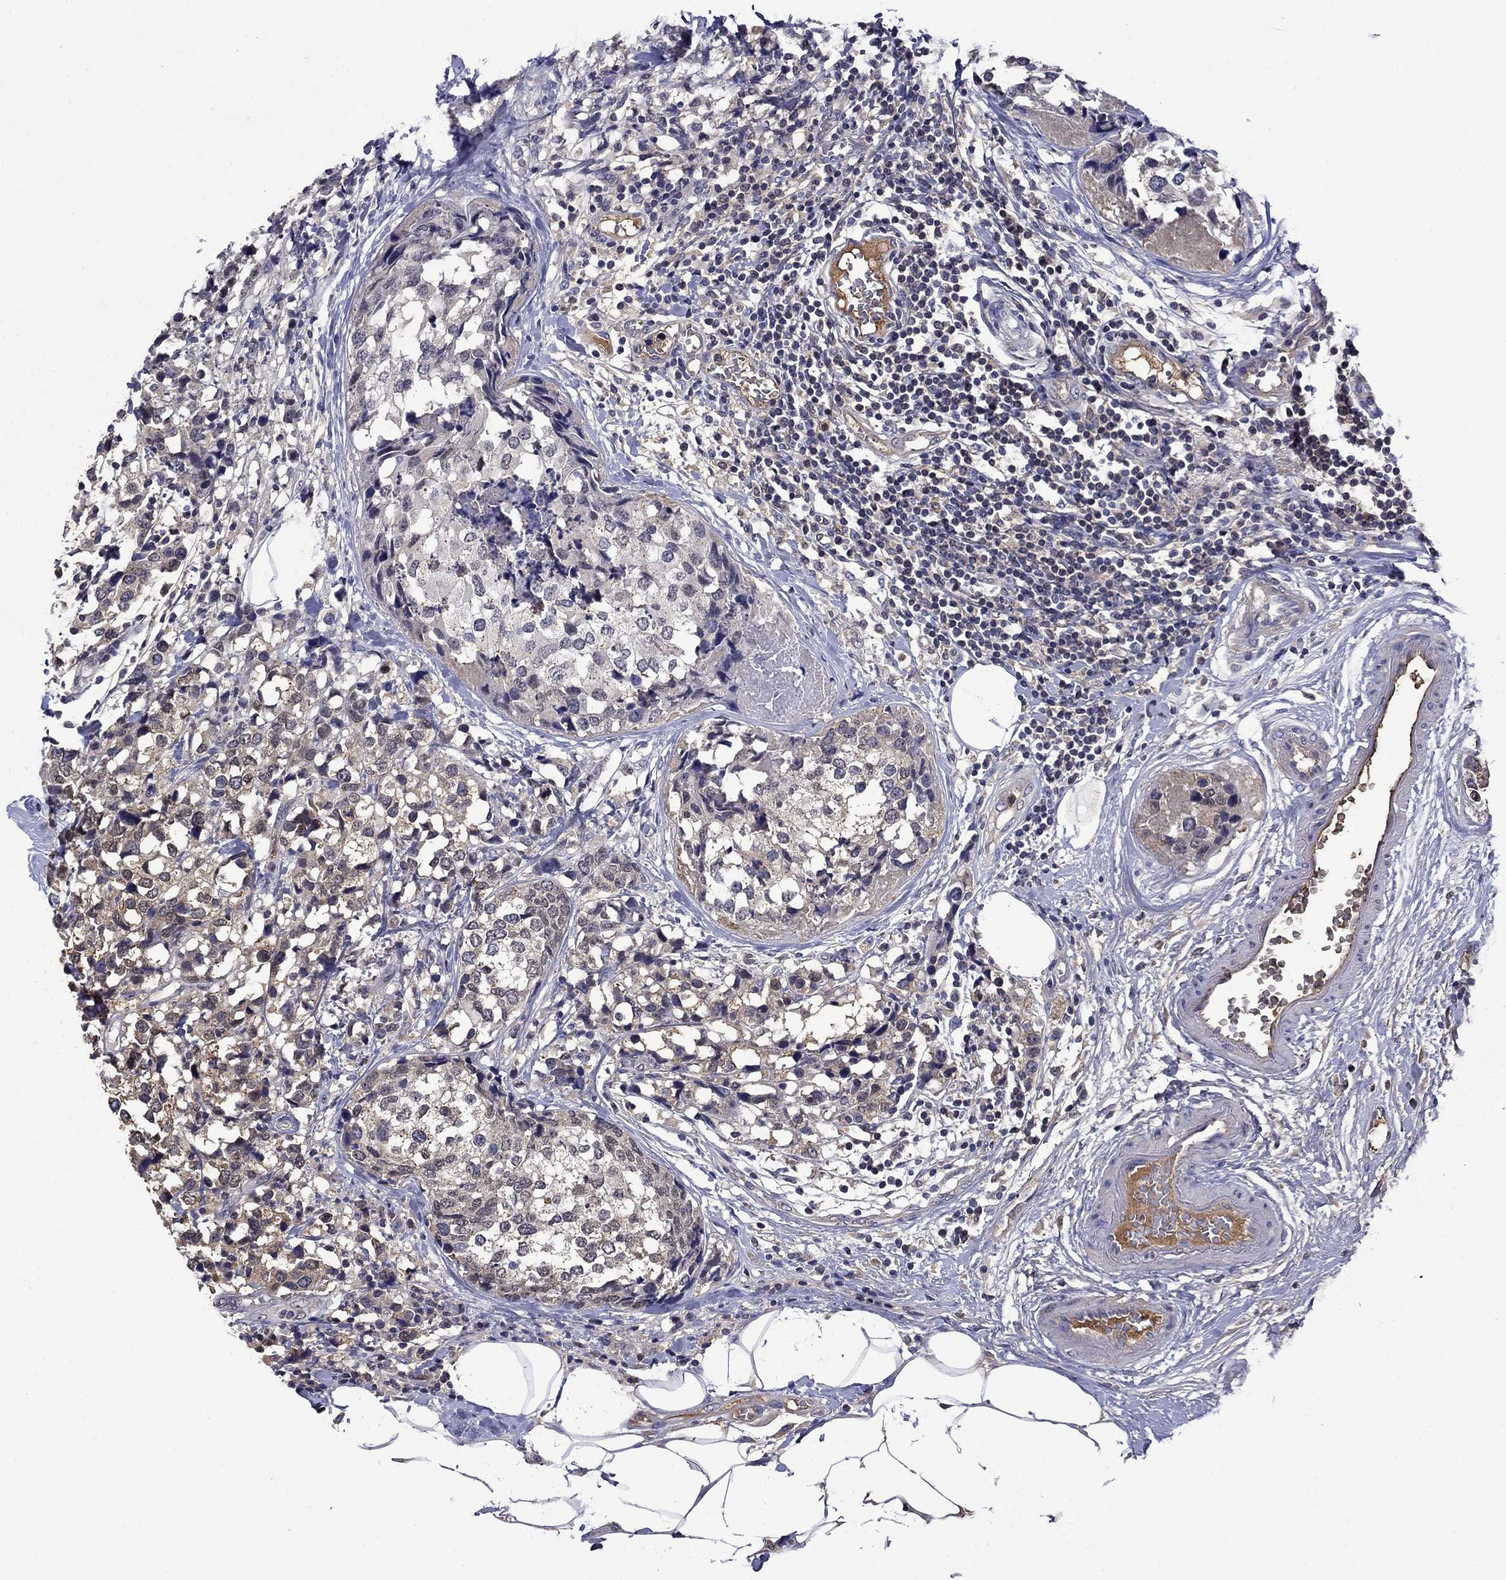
{"staining": {"intensity": "negative", "quantity": "none", "location": "none"}, "tissue": "breast cancer", "cell_type": "Tumor cells", "image_type": "cancer", "snomed": [{"axis": "morphology", "description": "Lobular carcinoma"}, {"axis": "topography", "description": "Breast"}], "caption": "DAB (3,3'-diaminobenzidine) immunohistochemical staining of human breast cancer (lobular carcinoma) shows no significant positivity in tumor cells. (Stains: DAB (3,3'-diaminobenzidine) immunohistochemistry (IHC) with hematoxylin counter stain, Microscopy: brightfield microscopy at high magnification).", "gene": "APOA2", "patient": {"sex": "female", "age": 59}}